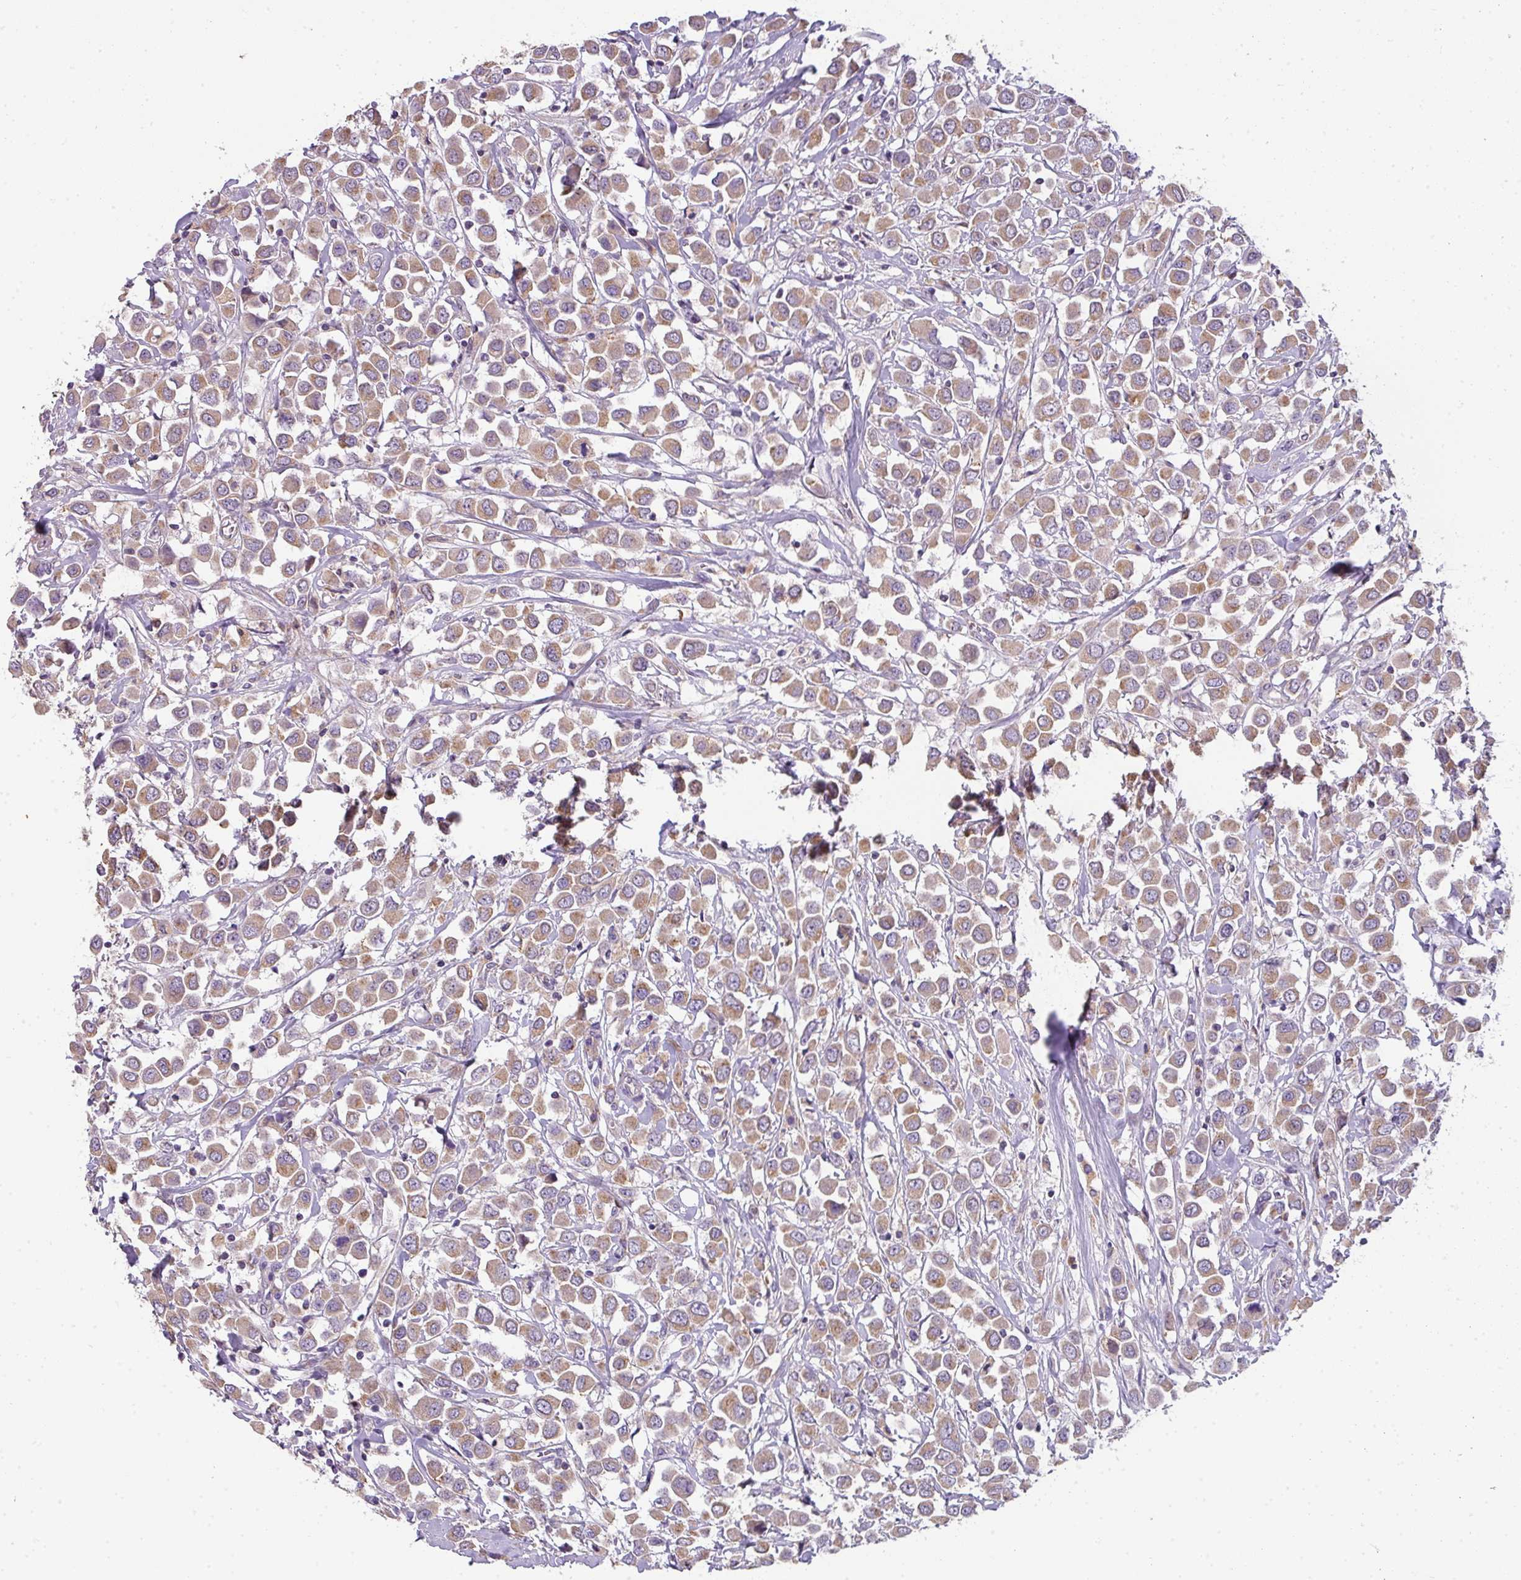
{"staining": {"intensity": "moderate", "quantity": ">75%", "location": "cytoplasmic/membranous"}, "tissue": "breast cancer", "cell_type": "Tumor cells", "image_type": "cancer", "snomed": [{"axis": "morphology", "description": "Duct carcinoma"}, {"axis": "topography", "description": "Breast"}], "caption": "Protein staining of breast cancer tissue exhibits moderate cytoplasmic/membranous staining in about >75% of tumor cells.", "gene": "PALS2", "patient": {"sex": "female", "age": 61}}